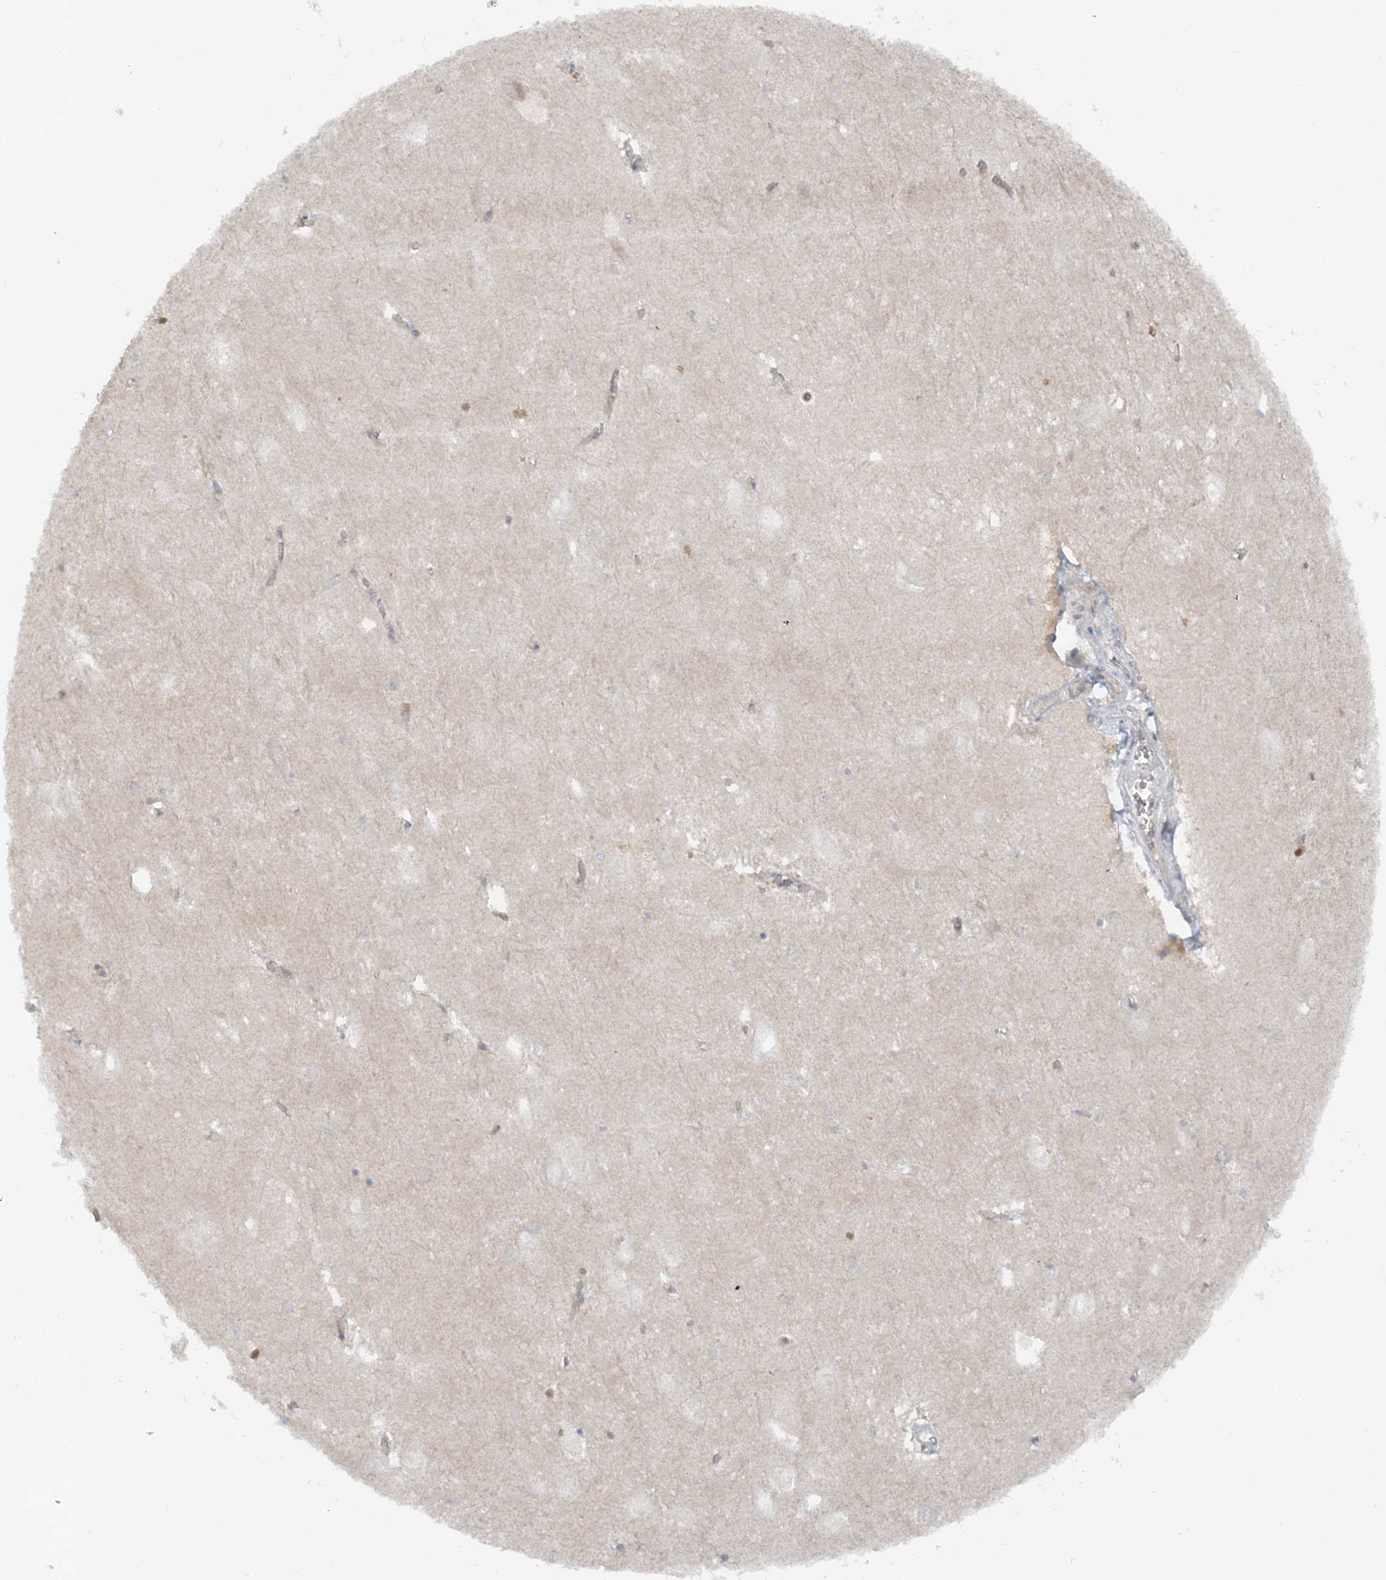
{"staining": {"intensity": "weak", "quantity": "<25%", "location": "cytoplasmic/membranous"}, "tissue": "hippocampus", "cell_type": "Glial cells", "image_type": "normal", "snomed": [{"axis": "morphology", "description": "Normal tissue, NOS"}, {"axis": "topography", "description": "Hippocampus"}], "caption": "This image is of unremarkable hippocampus stained with immunohistochemistry to label a protein in brown with the nuclei are counter-stained blue. There is no positivity in glial cells.", "gene": "ATP11A", "patient": {"sex": "female", "age": 64}}